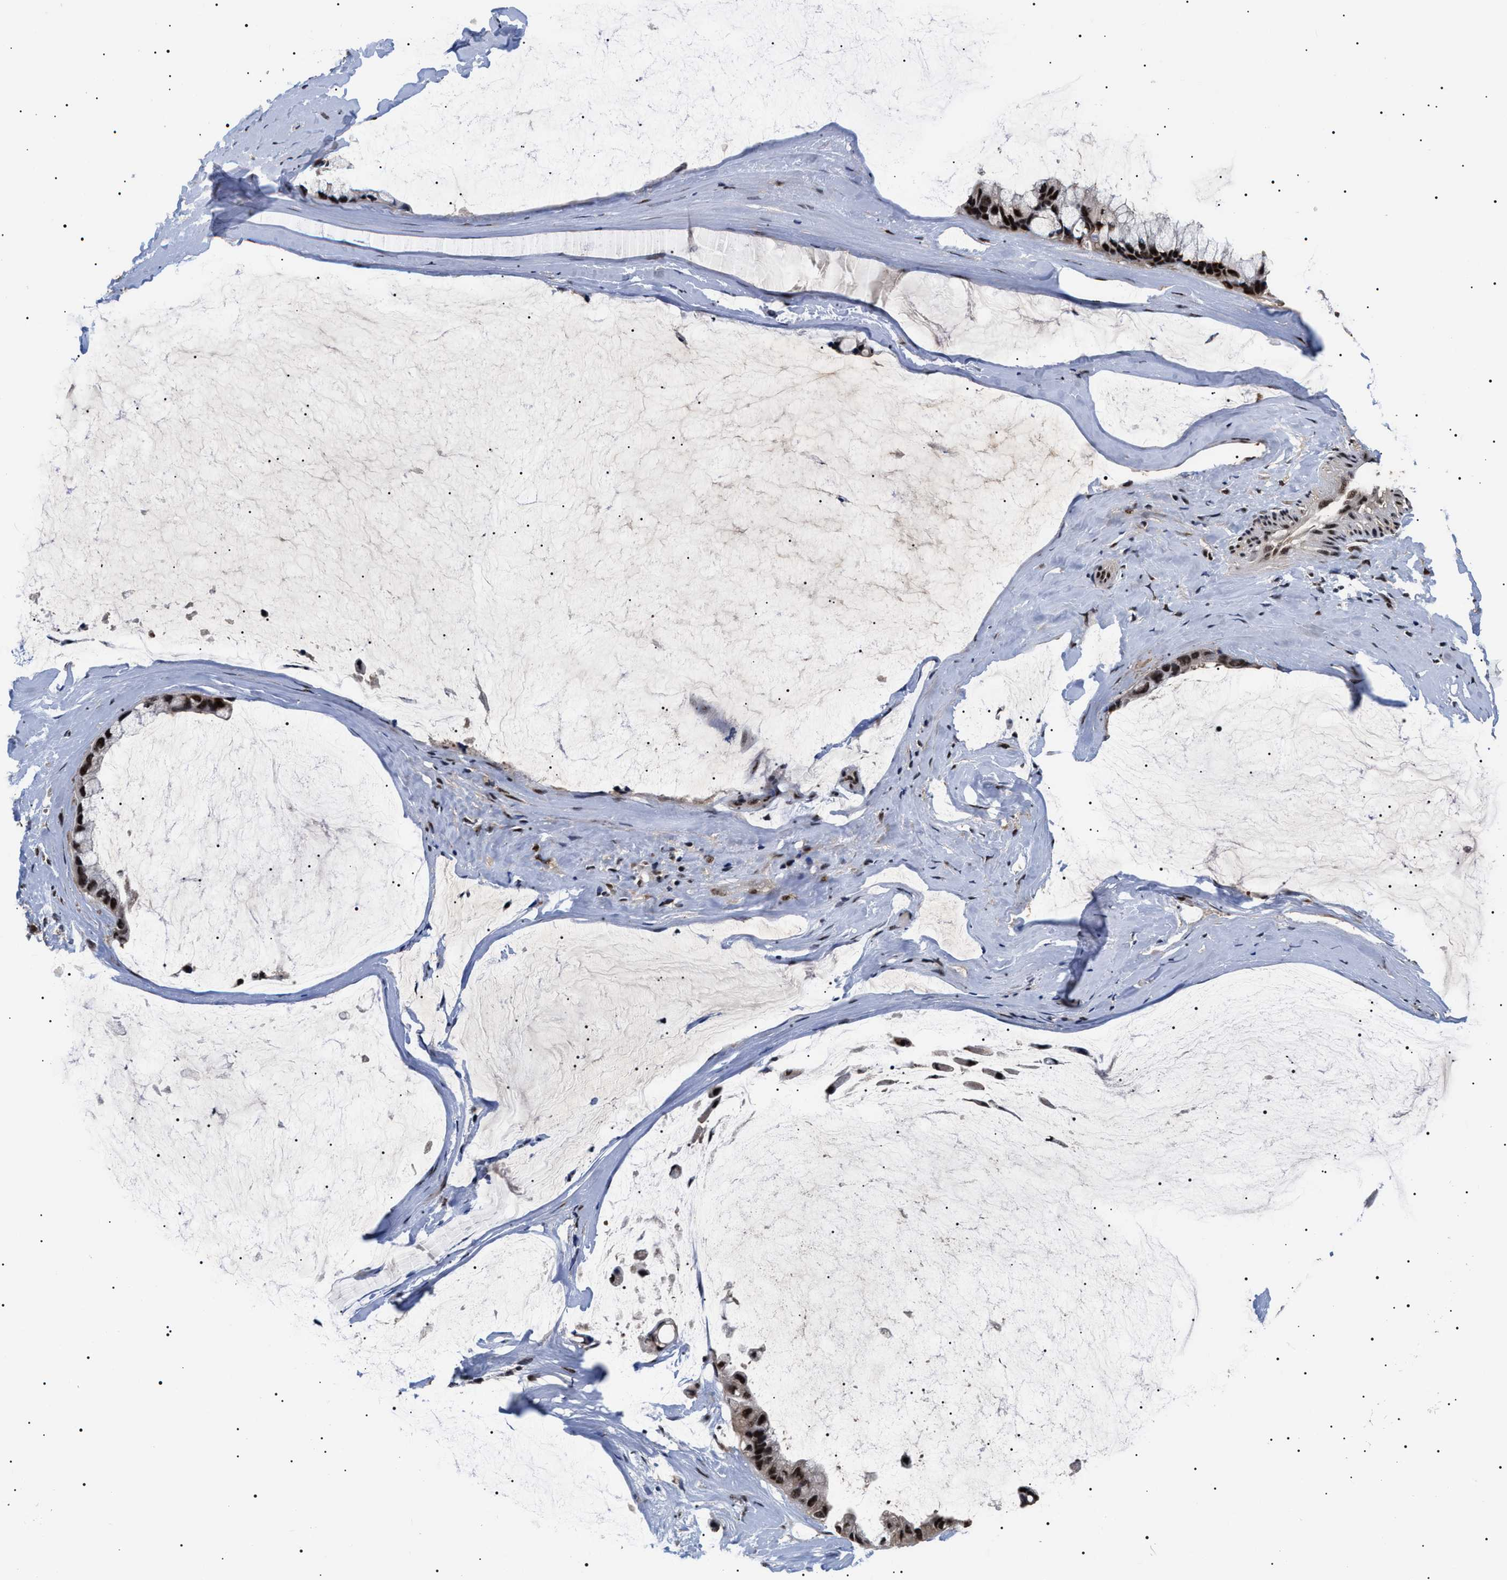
{"staining": {"intensity": "strong", "quantity": ">75%", "location": "nuclear"}, "tissue": "ovarian cancer", "cell_type": "Tumor cells", "image_type": "cancer", "snomed": [{"axis": "morphology", "description": "Cystadenocarcinoma, mucinous, NOS"}, {"axis": "topography", "description": "Ovary"}], "caption": "IHC histopathology image of human ovarian cancer (mucinous cystadenocarcinoma) stained for a protein (brown), which reveals high levels of strong nuclear expression in approximately >75% of tumor cells.", "gene": "CAAP1", "patient": {"sex": "female", "age": 39}}